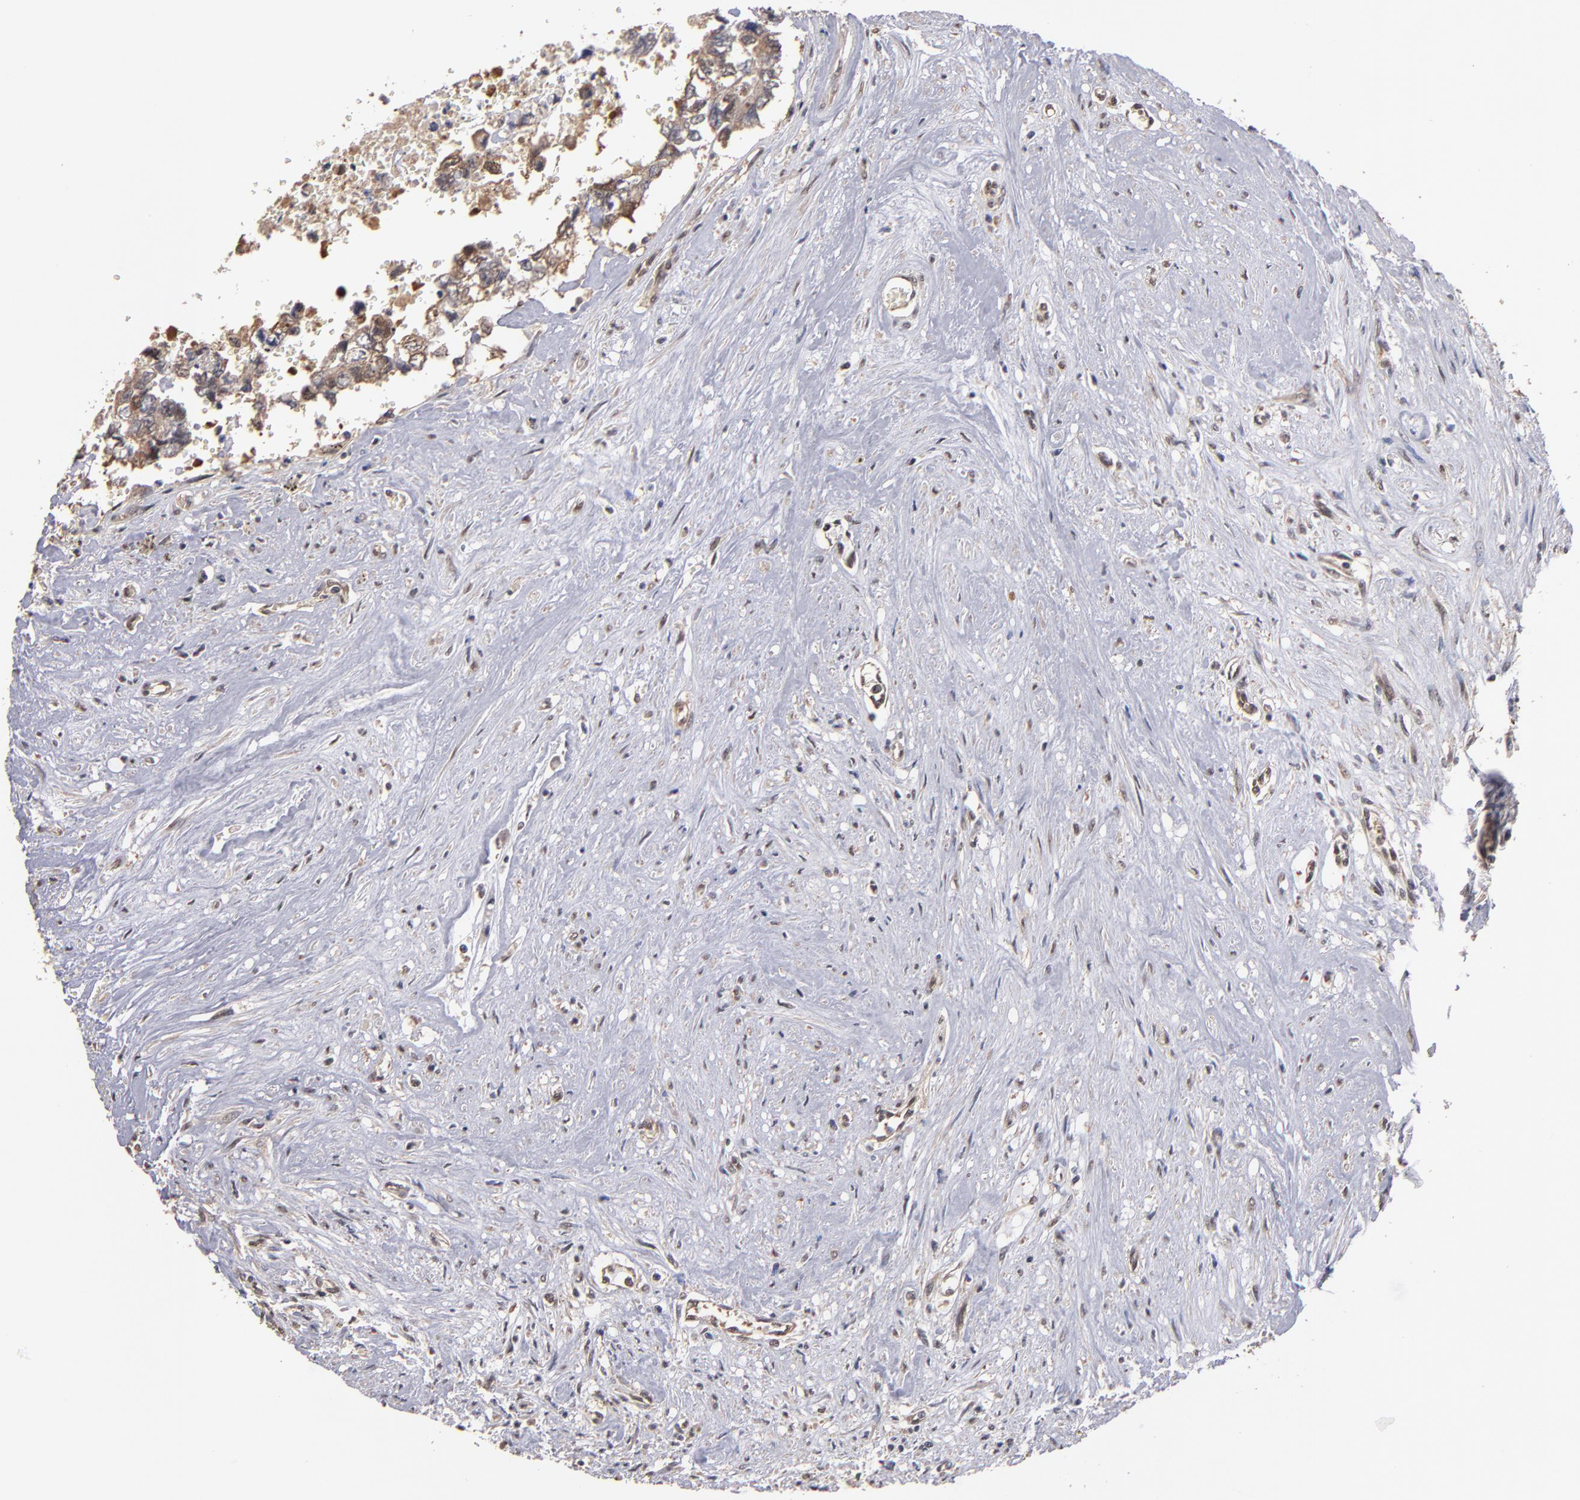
{"staining": {"intensity": "weak", "quantity": "25%-75%", "location": "cytoplasmic/membranous"}, "tissue": "testis cancer", "cell_type": "Tumor cells", "image_type": "cancer", "snomed": [{"axis": "morphology", "description": "Carcinoma, Embryonal, NOS"}, {"axis": "topography", "description": "Testis"}], "caption": "Embryonal carcinoma (testis) tissue shows weak cytoplasmic/membranous positivity in about 25%-75% of tumor cells", "gene": "PSMD10", "patient": {"sex": "male", "age": 31}}